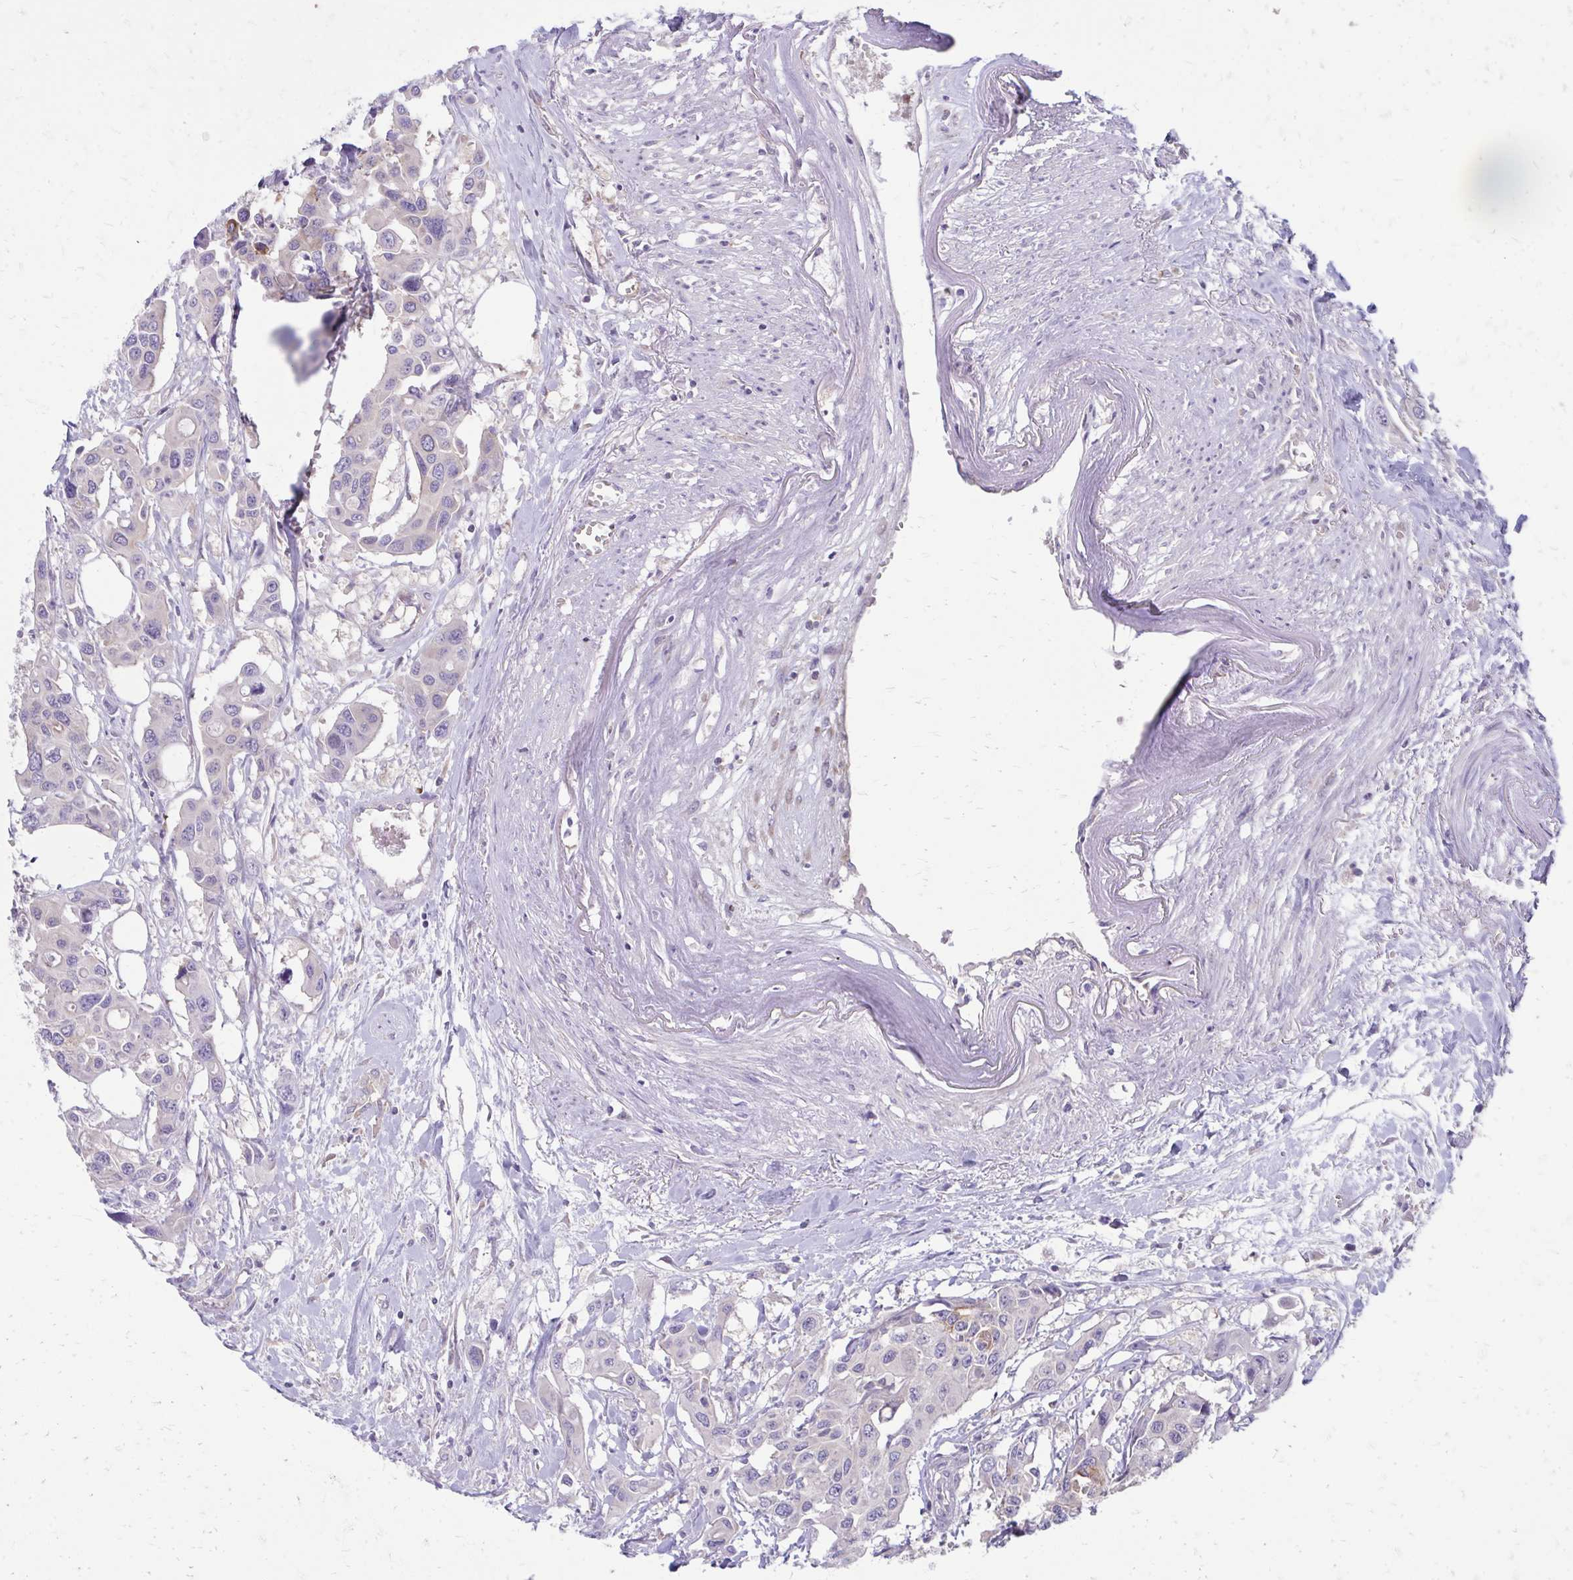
{"staining": {"intensity": "moderate", "quantity": "<25%", "location": "cytoplasmic/membranous"}, "tissue": "colorectal cancer", "cell_type": "Tumor cells", "image_type": "cancer", "snomed": [{"axis": "morphology", "description": "Adenocarcinoma, NOS"}, {"axis": "topography", "description": "Colon"}], "caption": "A brown stain shows moderate cytoplasmic/membranous staining of a protein in human colorectal cancer tumor cells.", "gene": "ASAP1", "patient": {"sex": "male", "age": 77}}